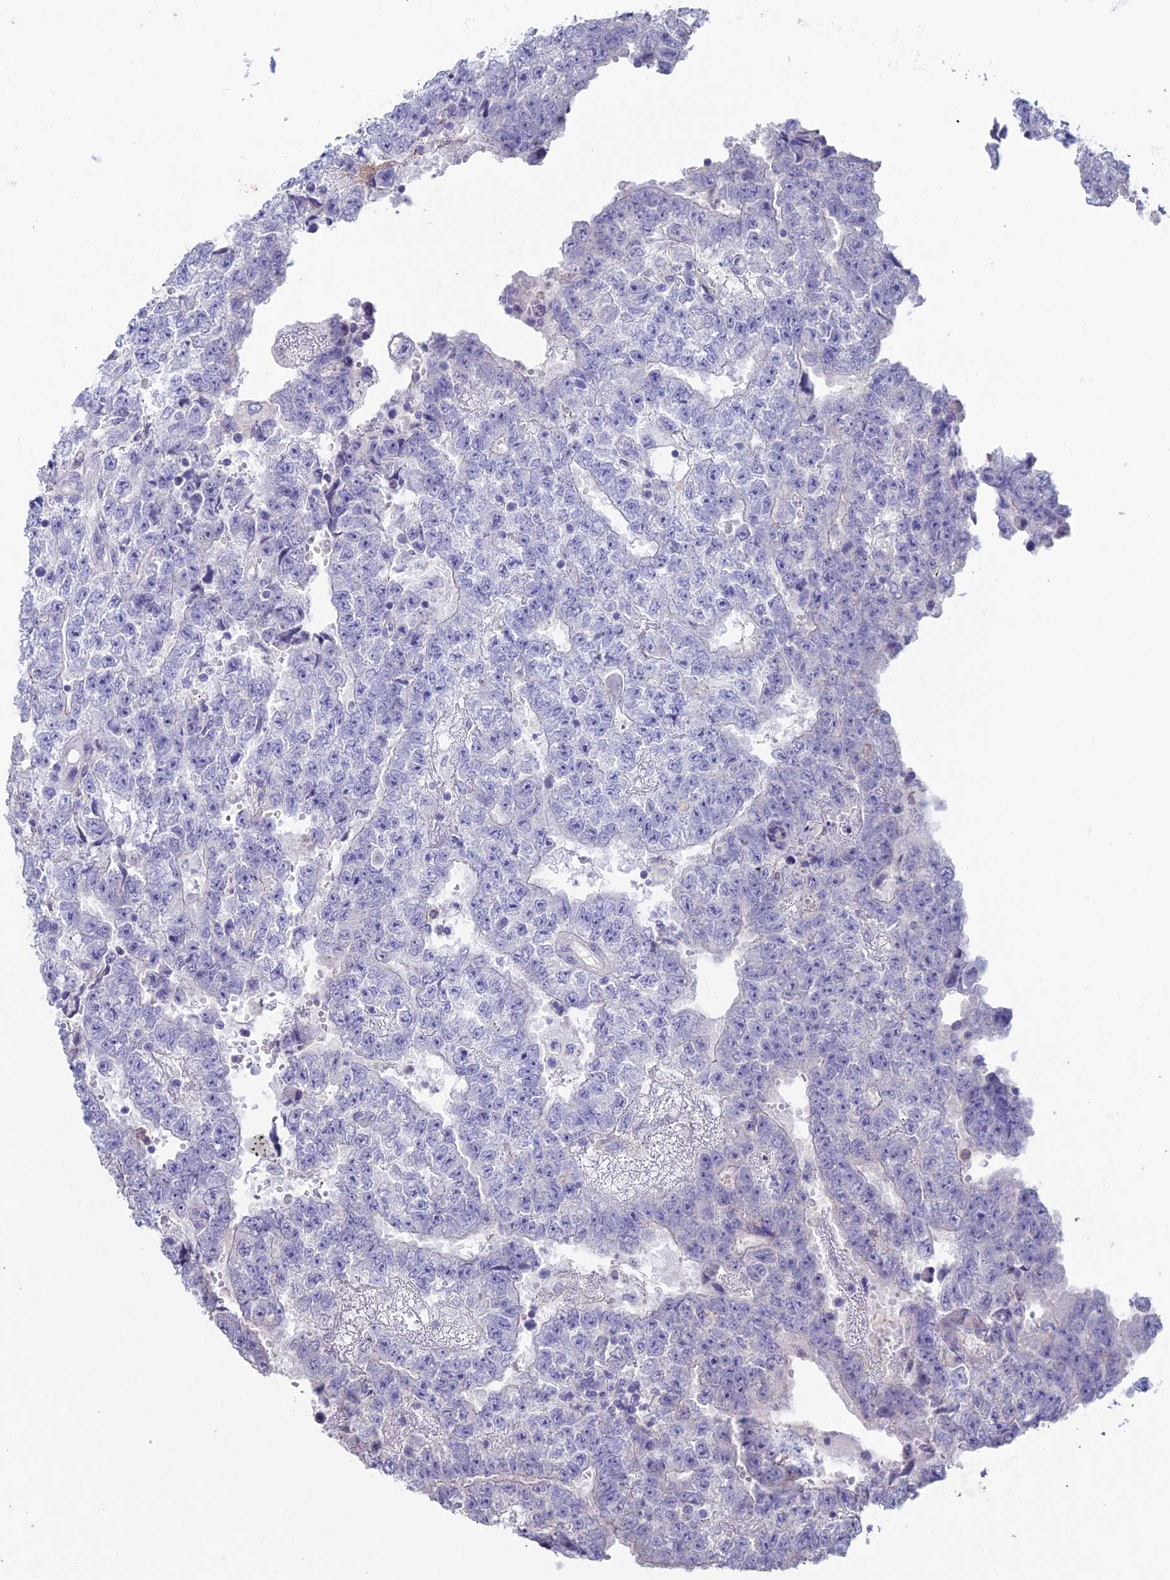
{"staining": {"intensity": "negative", "quantity": "none", "location": "none"}, "tissue": "testis cancer", "cell_type": "Tumor cells", "image_type": "cancer", "snomed": [{"axis": "morphology", "description": "Carcinoma, Embryonal, NOS"}, {"axis": "topography", "description": "Testis"}], "caption": "Immunohistochemistry (IHC) of testis embryonal carcinoma reveals no positivity in tumor cells. The staining is performed using DAB (3,3'-diaminobenzidine) brown chromogen with nuclei counter-stained in using hematoxylin.", "gene": "NCAM1", "patient": {"sex": "male", "age": 25}}